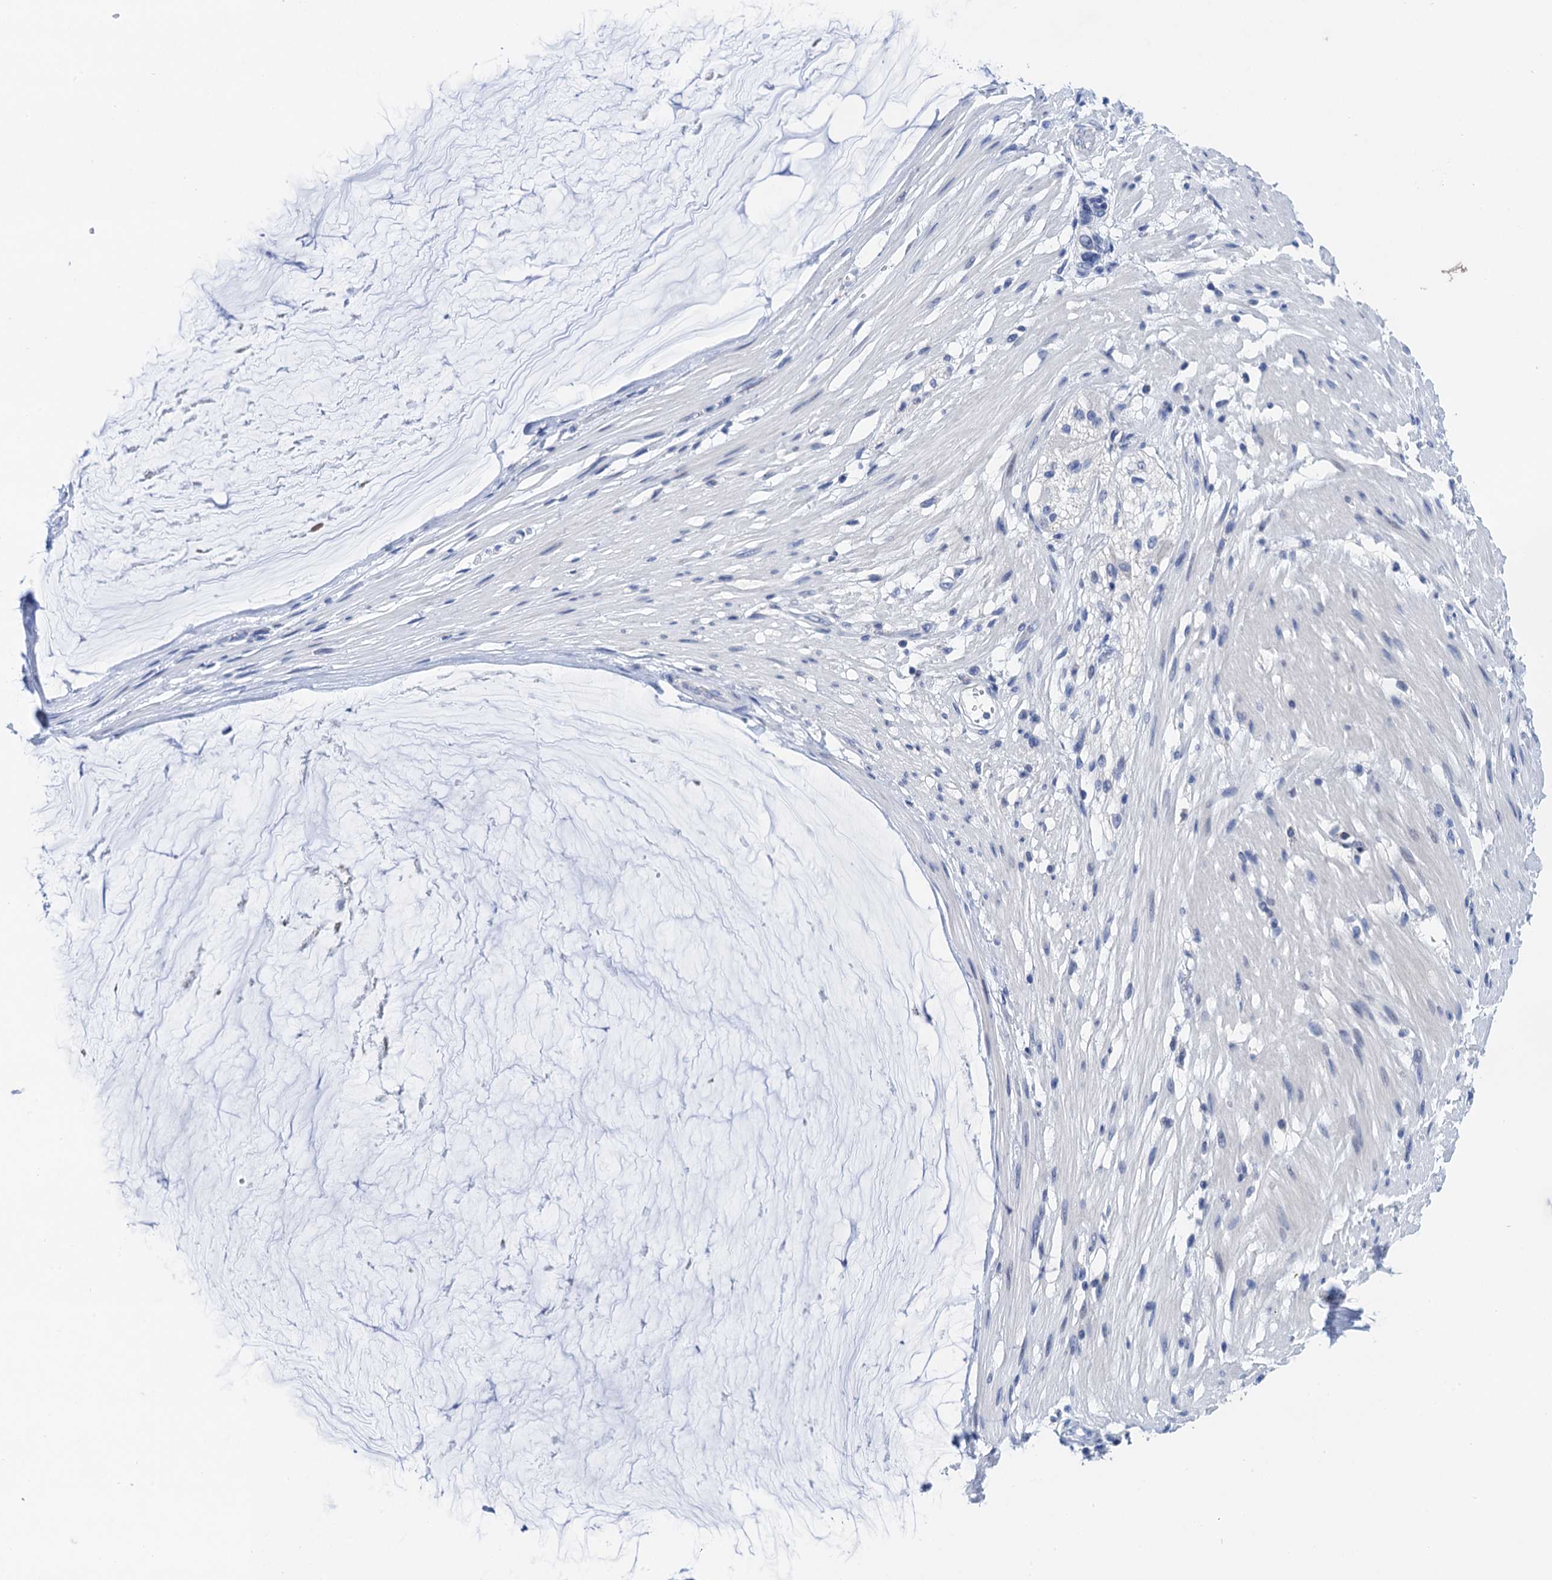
{"staining": {"intensity": "negative", "quantity": "none", "location": "none"}, "tissue": "ovarian cancer", "cell_type": "Tumor cells", "image_type": "cancer", "snomed": [{"axis": "morphology", "description": "Cystadenocarcinoma, mucinous, NOS"}, {"axis": "topography", "description": "Ovary"}], "caption": "The histopathology image exhibits no significant expression in tumor cells of ovarian mucinous cystadenocarcinoma.", "gene": "LYPD3", "patient": {"sex": "female", "age": 39}}